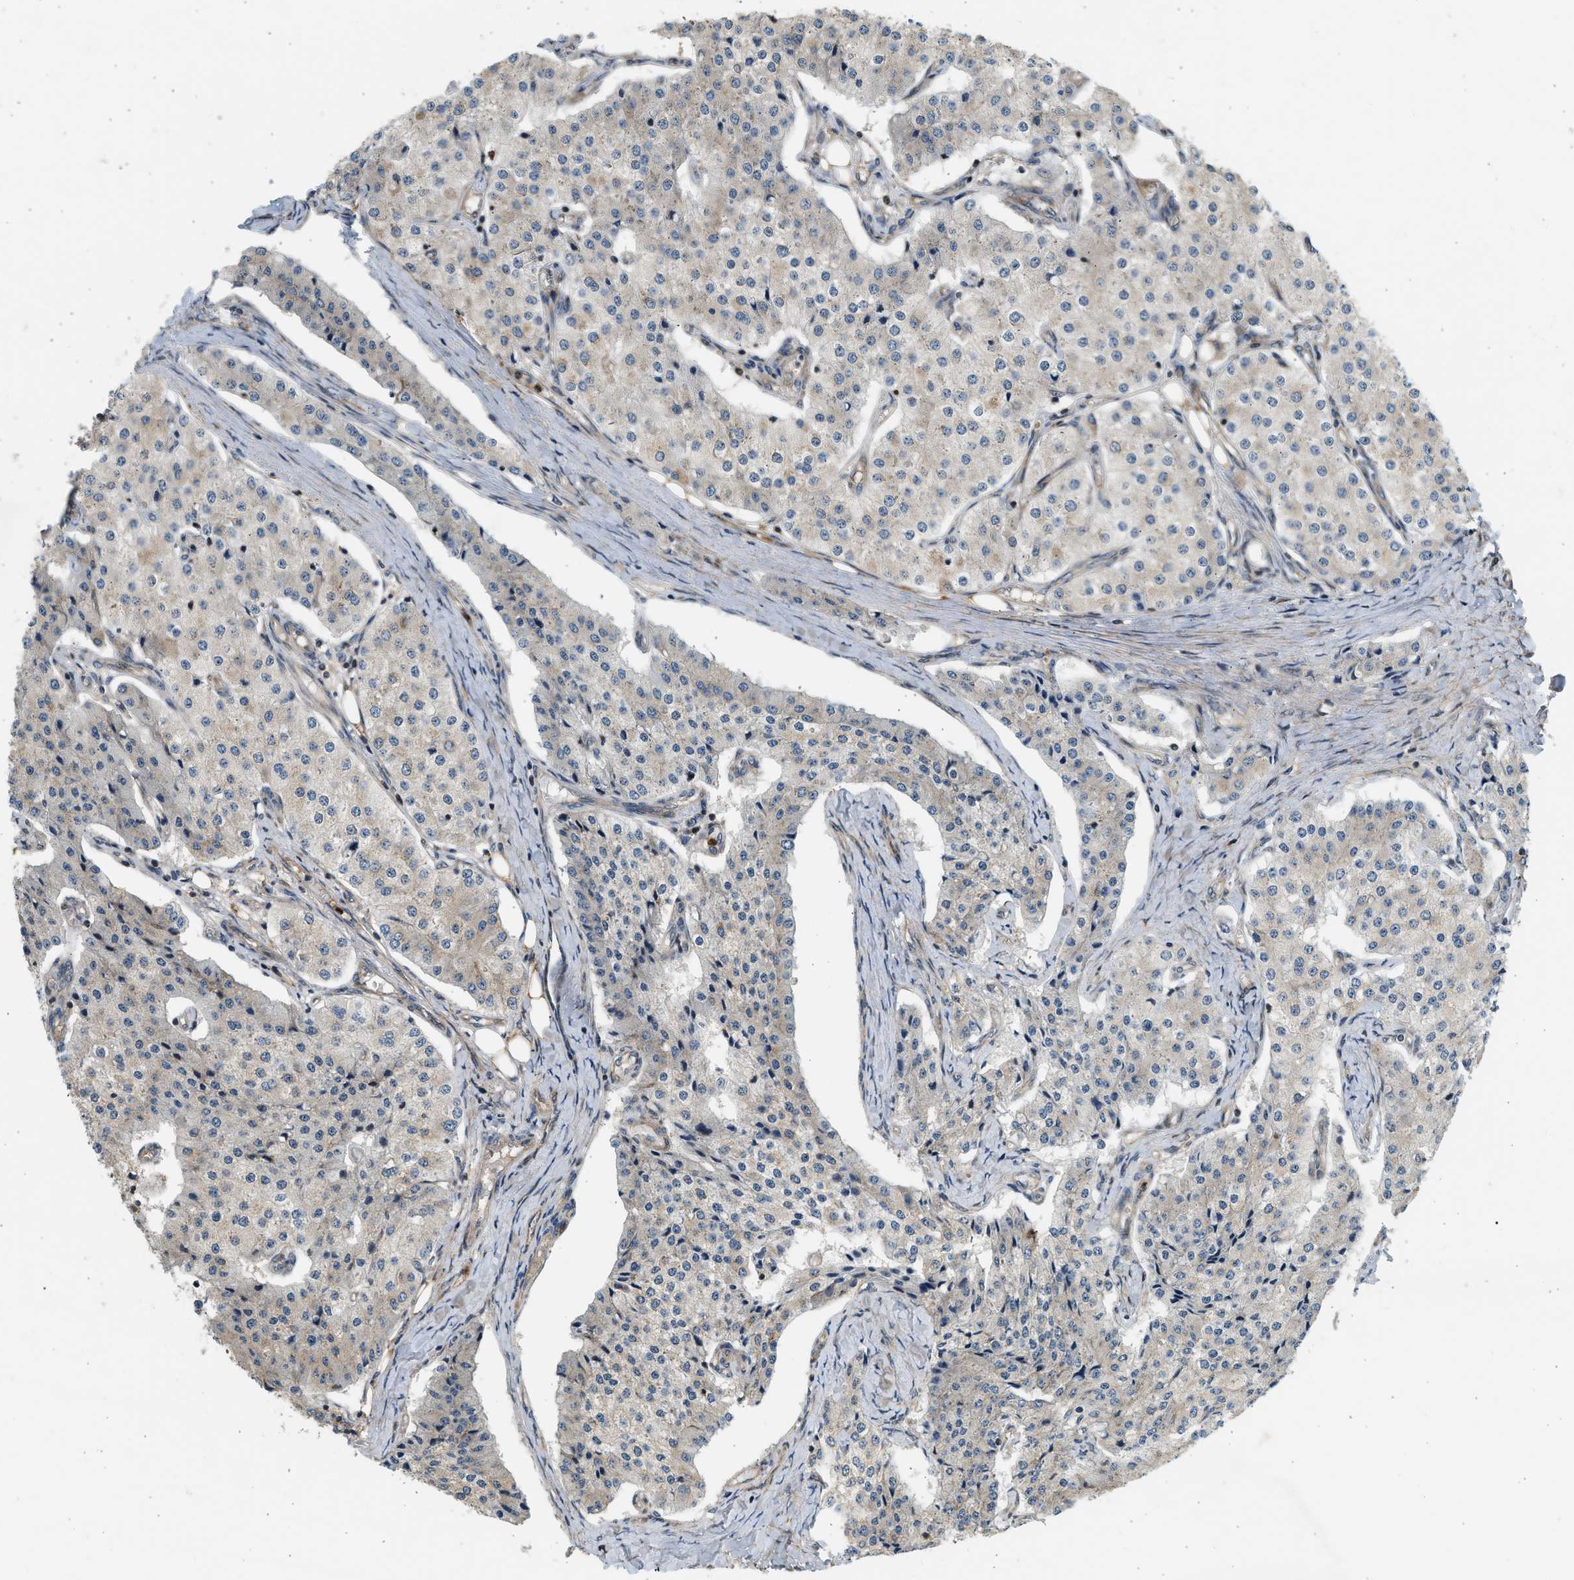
{"staining": {"intensity": "negative", "quantity": "none", "location": "none"}, "tissue": "carcinoid", "cell_type": "Tumor cells", "image_type": "cancer", "snomed": [{"axis": "morphology", "description": "Carcinoid, malignant, NOS"}, {"axis": "topography", "description": "Colon"}], "caption": "Immunohistochemistry (IHC) image of malignant carcinoid stained for a protein (brown), which displays no staining in tumor cells.", "gene": "NRSN2", "patient": {"sex": "female", "age": 52}}